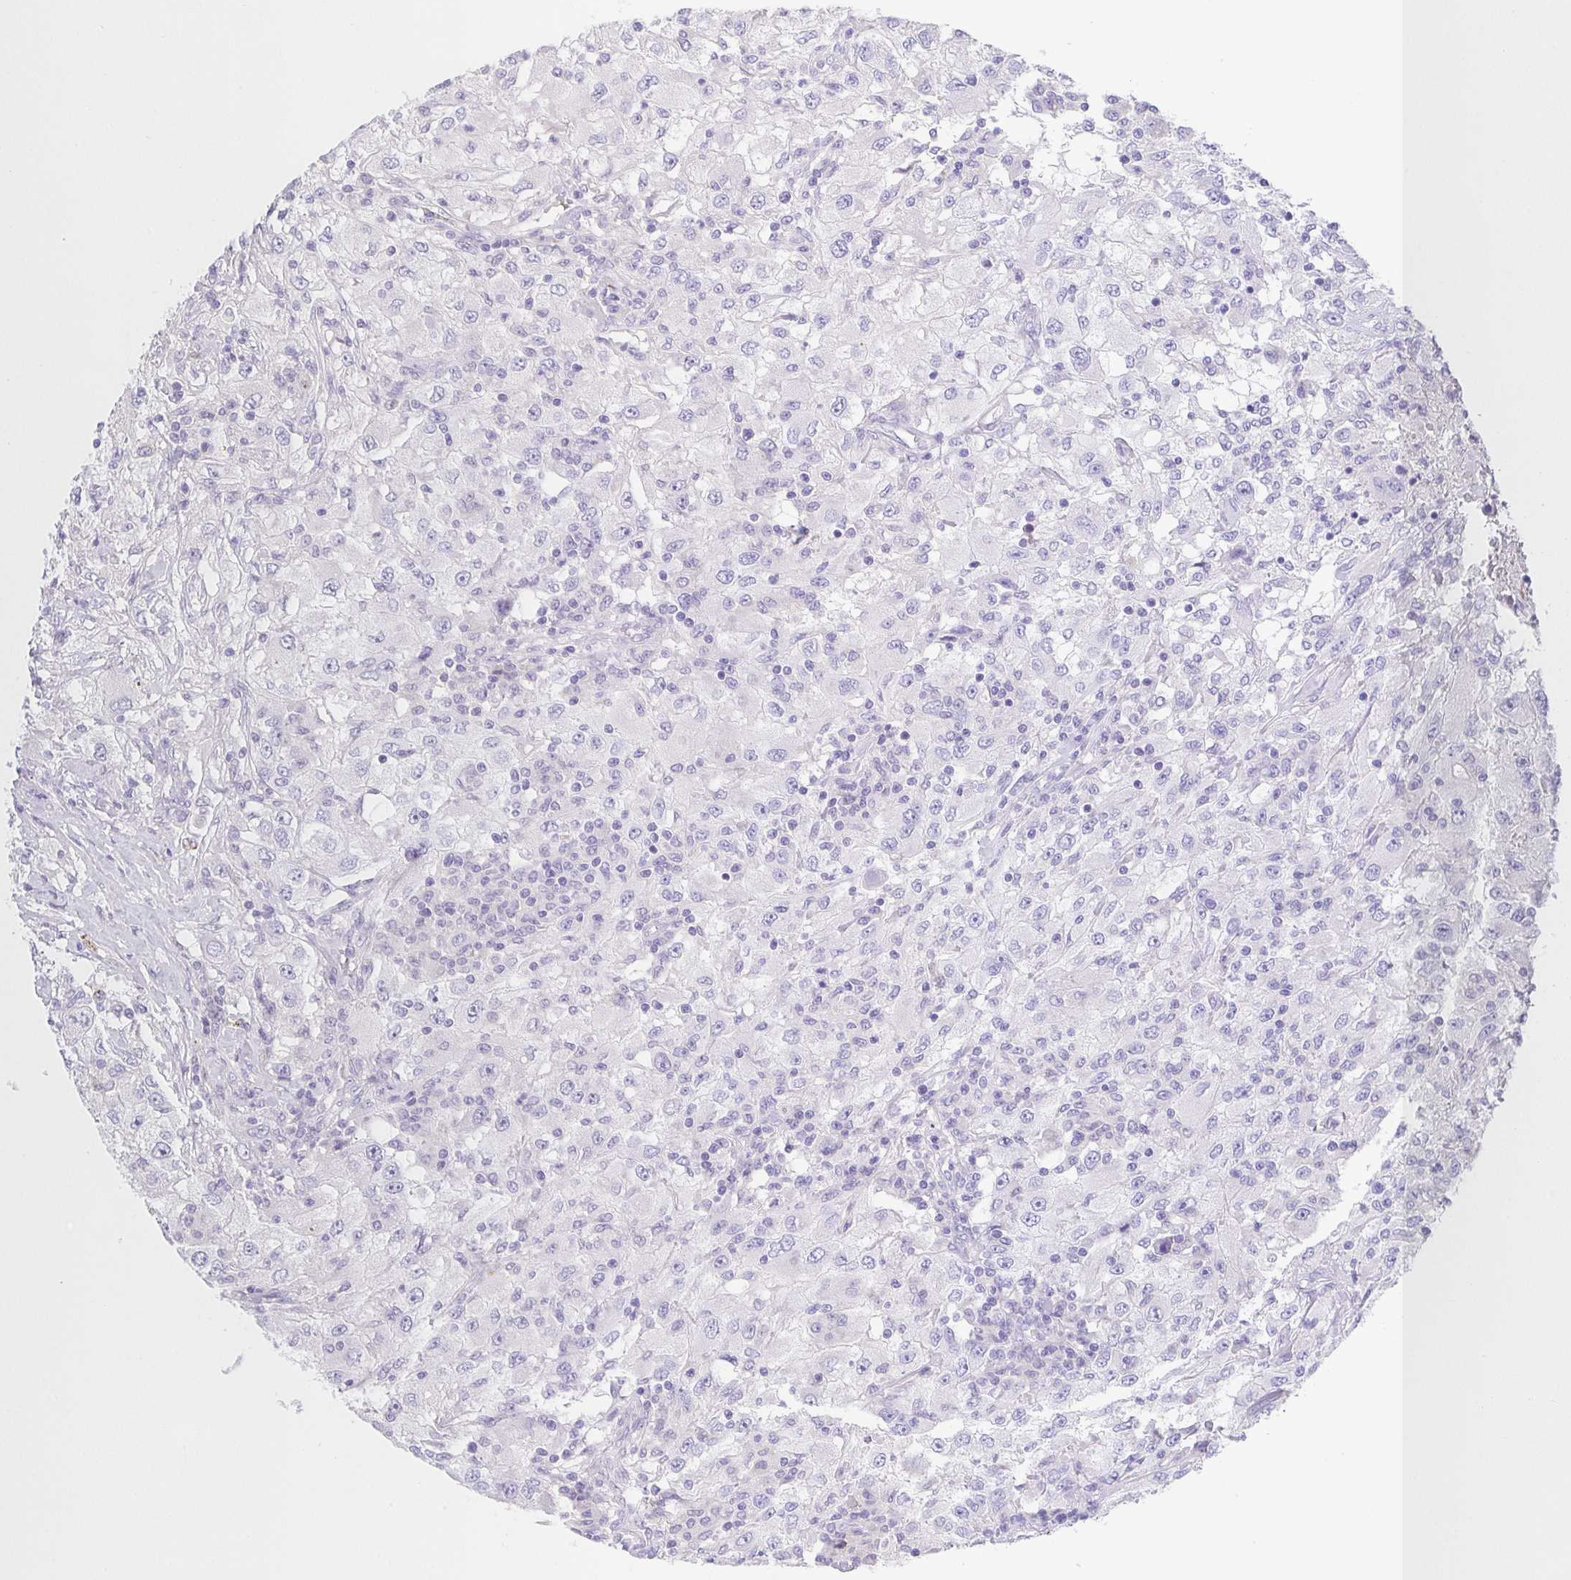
{"staining": {"intensity": "negative", "quantity": "none", "location": "none"}, "tissue": "renal cancer", "cell_type": "Tumor cells", "image_type": "cancer", "snomed": [{"axis": "morphology", "description": "Adenocarcinoma, NOS"}, {"axis": "topography", "description": "Kidney"}], "caption": "Immunohistochemistry histopathology image of neoplastic tissue: adenocarcinoma (renal) stained with DAB (3,3'-diaminobenzidine) demonstrates no significant protein expression in tumor cells. (DAB (3,3'-diaminobenzidine) immunohistochemistry, high magnification).", "gene": "PKDREJ", "patient": {"sex": "female", "age": 67}}